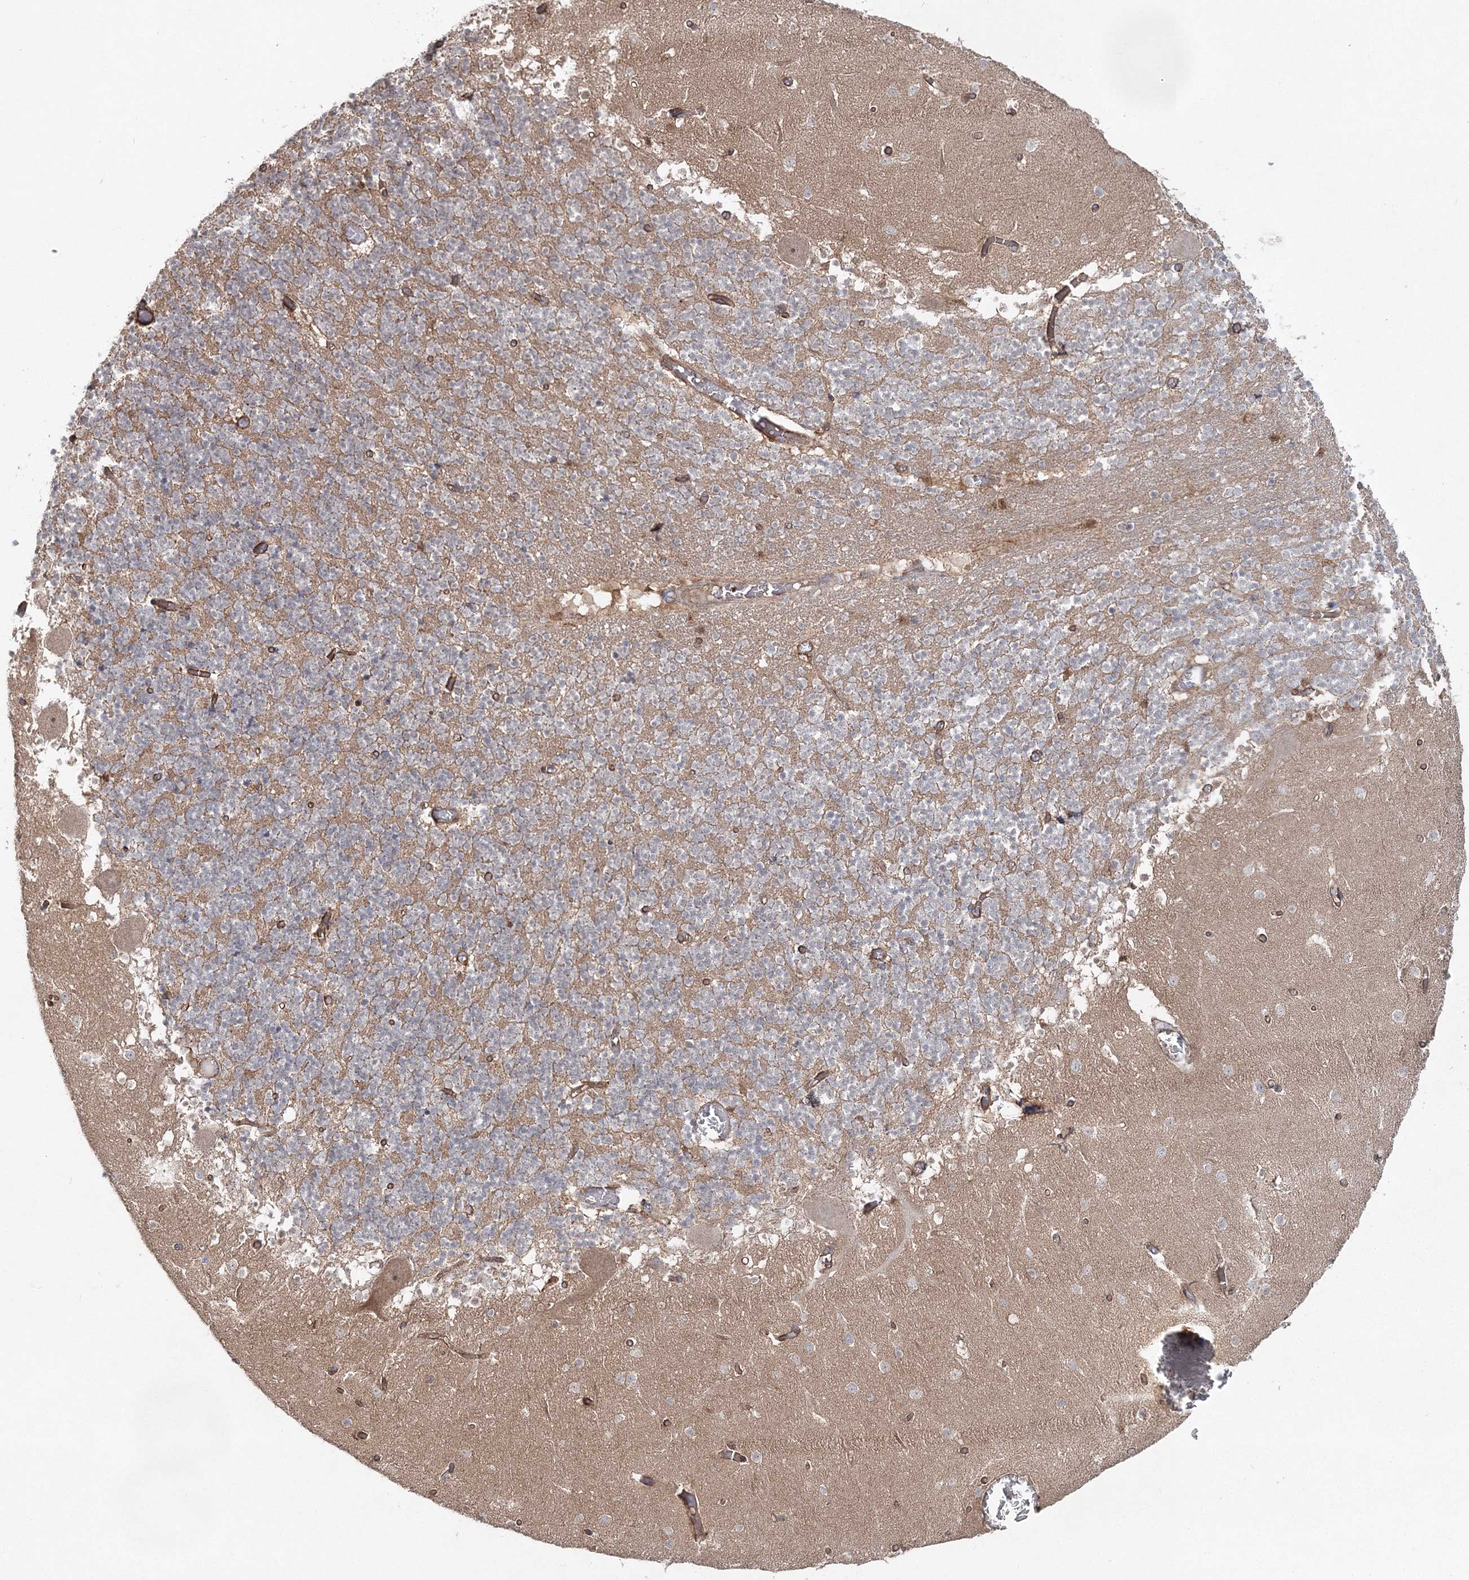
{"staining": {"intensity": "weak", "quantity": "25%-75%", "location": "cytoplasmic/membranous"}, "tissue": "cerebellum", "cell_type": "Cells in granular layer", "image_type": "normal", "snomed": [{"axis": "morphology", "description": "Normal tissue, NOS"}, {"axis": "topography", "description": "Cerebellum"}], "caption": "Protein positivity by immunohistochemistry (IHC) reveals weak cytoplasmic/membranous expression in approximately 25%-75% of cells in granular layer in unremarkable cerebellum.", "gene": "PCBD2", "patient": {"sex": "female", "age": 28}}